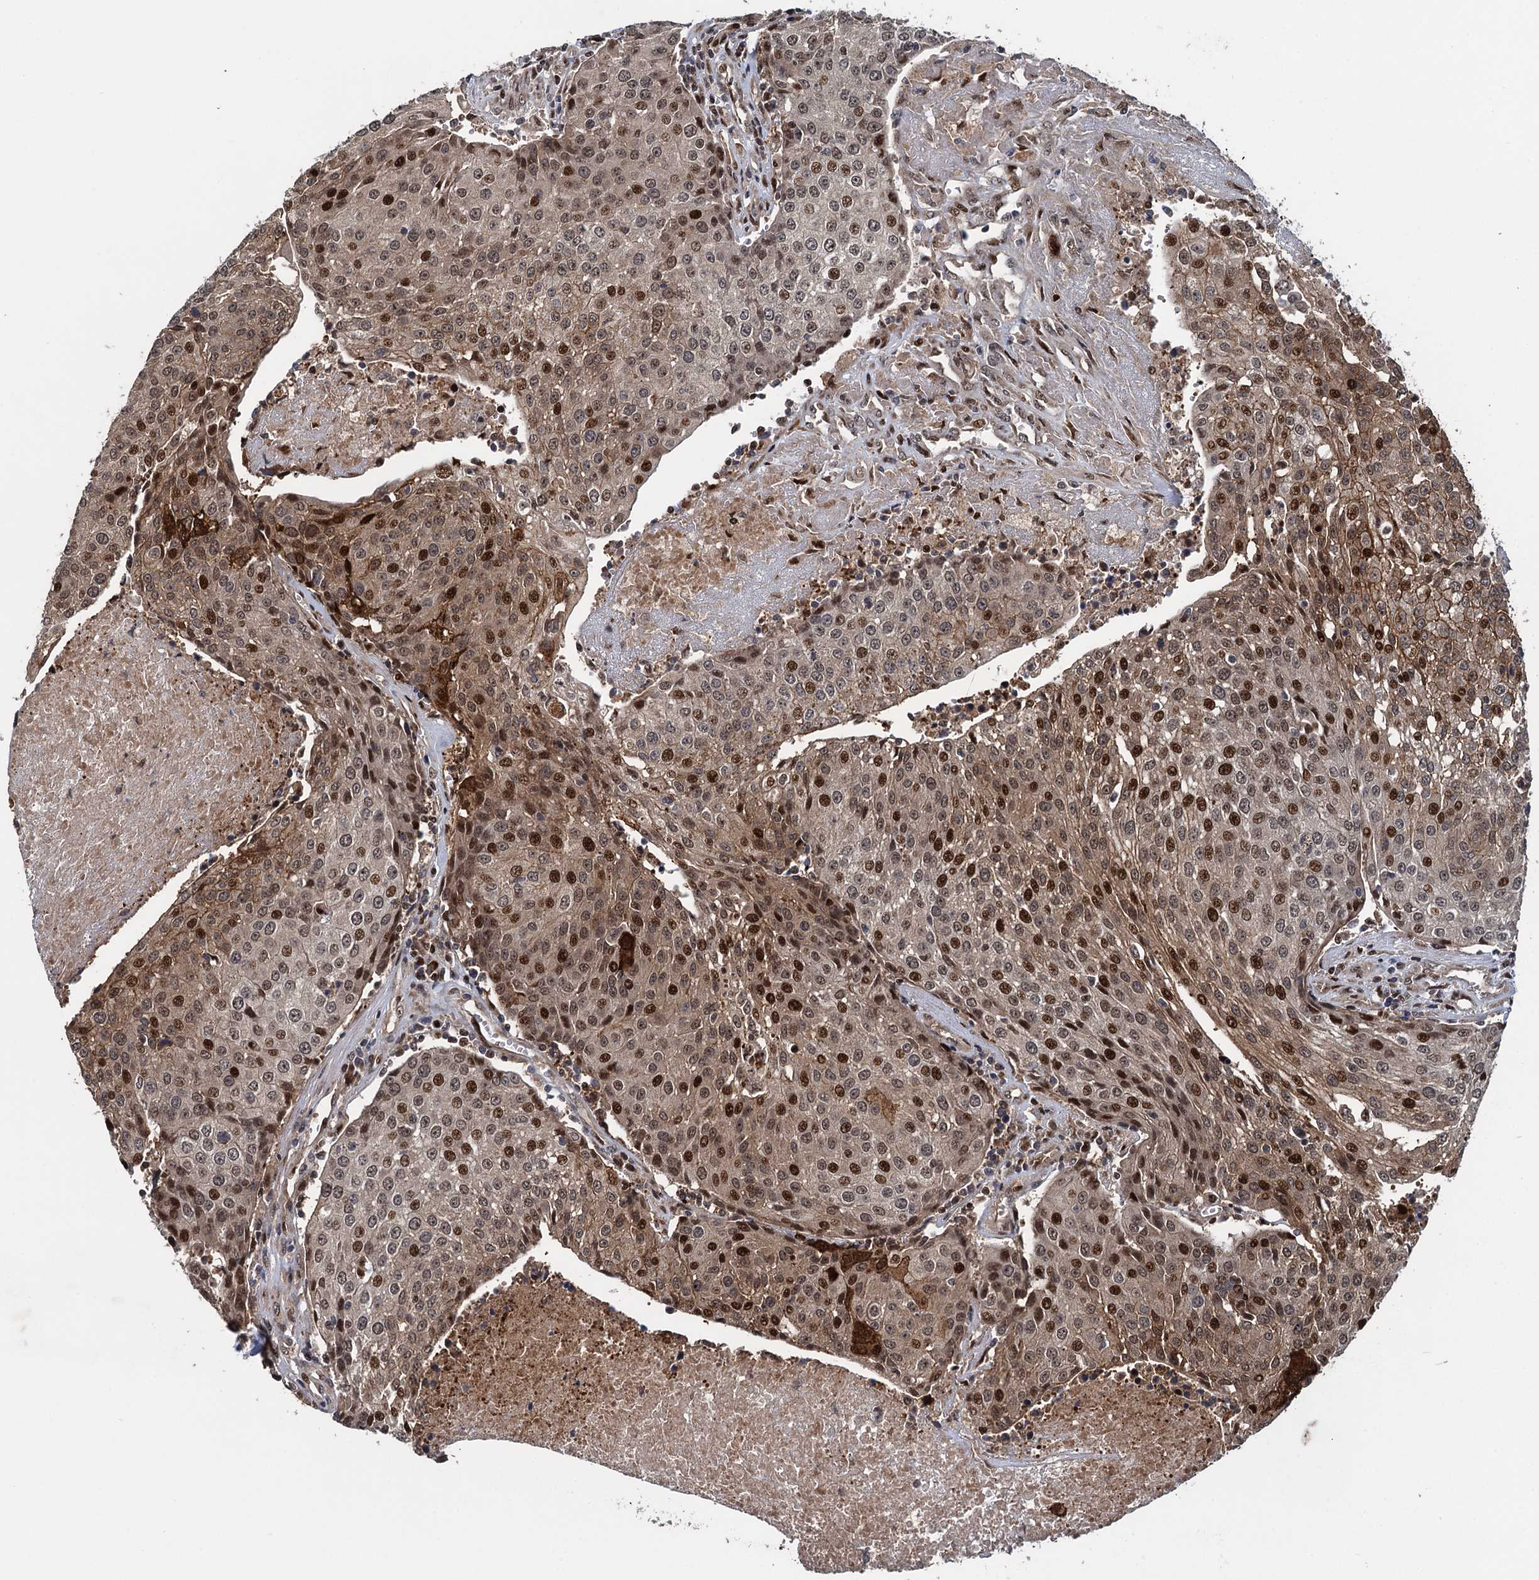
{"staining": {"intensity": "strong", "quantity": "25%-75%", "location": "cytoplasmic/membranous,nuclear"}, "tissue": "urothelial cancer", "cell_type": "Tumor cells", "image_type": "cancer", "snomed": [{"axis": "morphology", "description": "Urothelial carcinoma, High grade"}, {"axis": "topography", "description": "Urinary bladder"}], "caption": "This histopathology image exhibits immunohistochemistry (IHC) staining of human urothelial cancer, with high strong cytoplasmic/membranous and nuclear expression in about 25%-75% of tumor cells.", "gene": "ATOSA", "patient": {"sex": "female", "age": 85}}